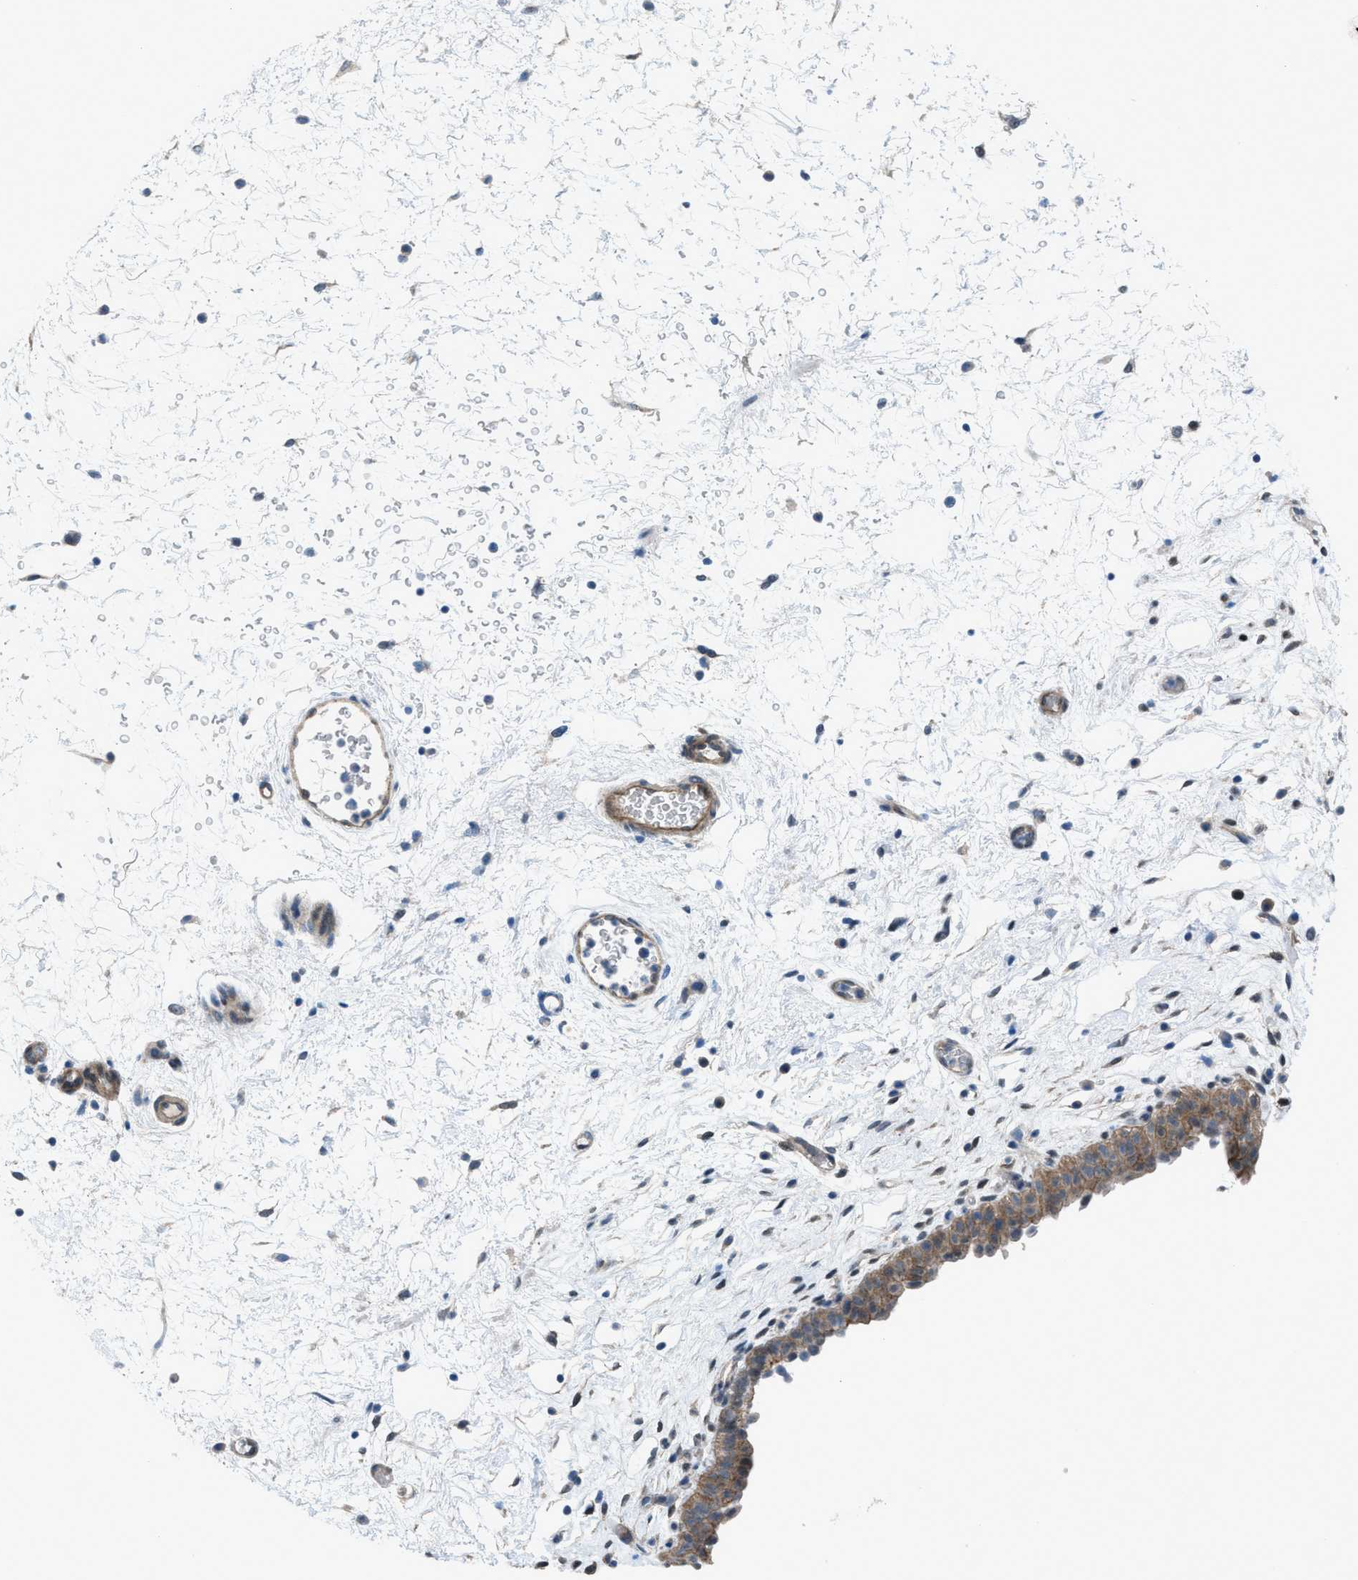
{"staining": {"intensity": "moderate", "quantity": ">75%", "location": "cytoplasmic/membranous"}, "tissue": "urinary bladder", "cell_type": "Urothelial cells", "image_type": "normal", "snomed": [{"axis": "morphology", "description": "Normal tissue, NOS"}, {"axis": "topography", "description": "Urinary bladder"}], "caption": "Human urinary bladder stained with a brown dye displays moderate cytoplasmic/membranous positive expression in about >75% of urothelial cells.", "gene": "PRKN", "patient": {"sex": "male", "age": 46}}